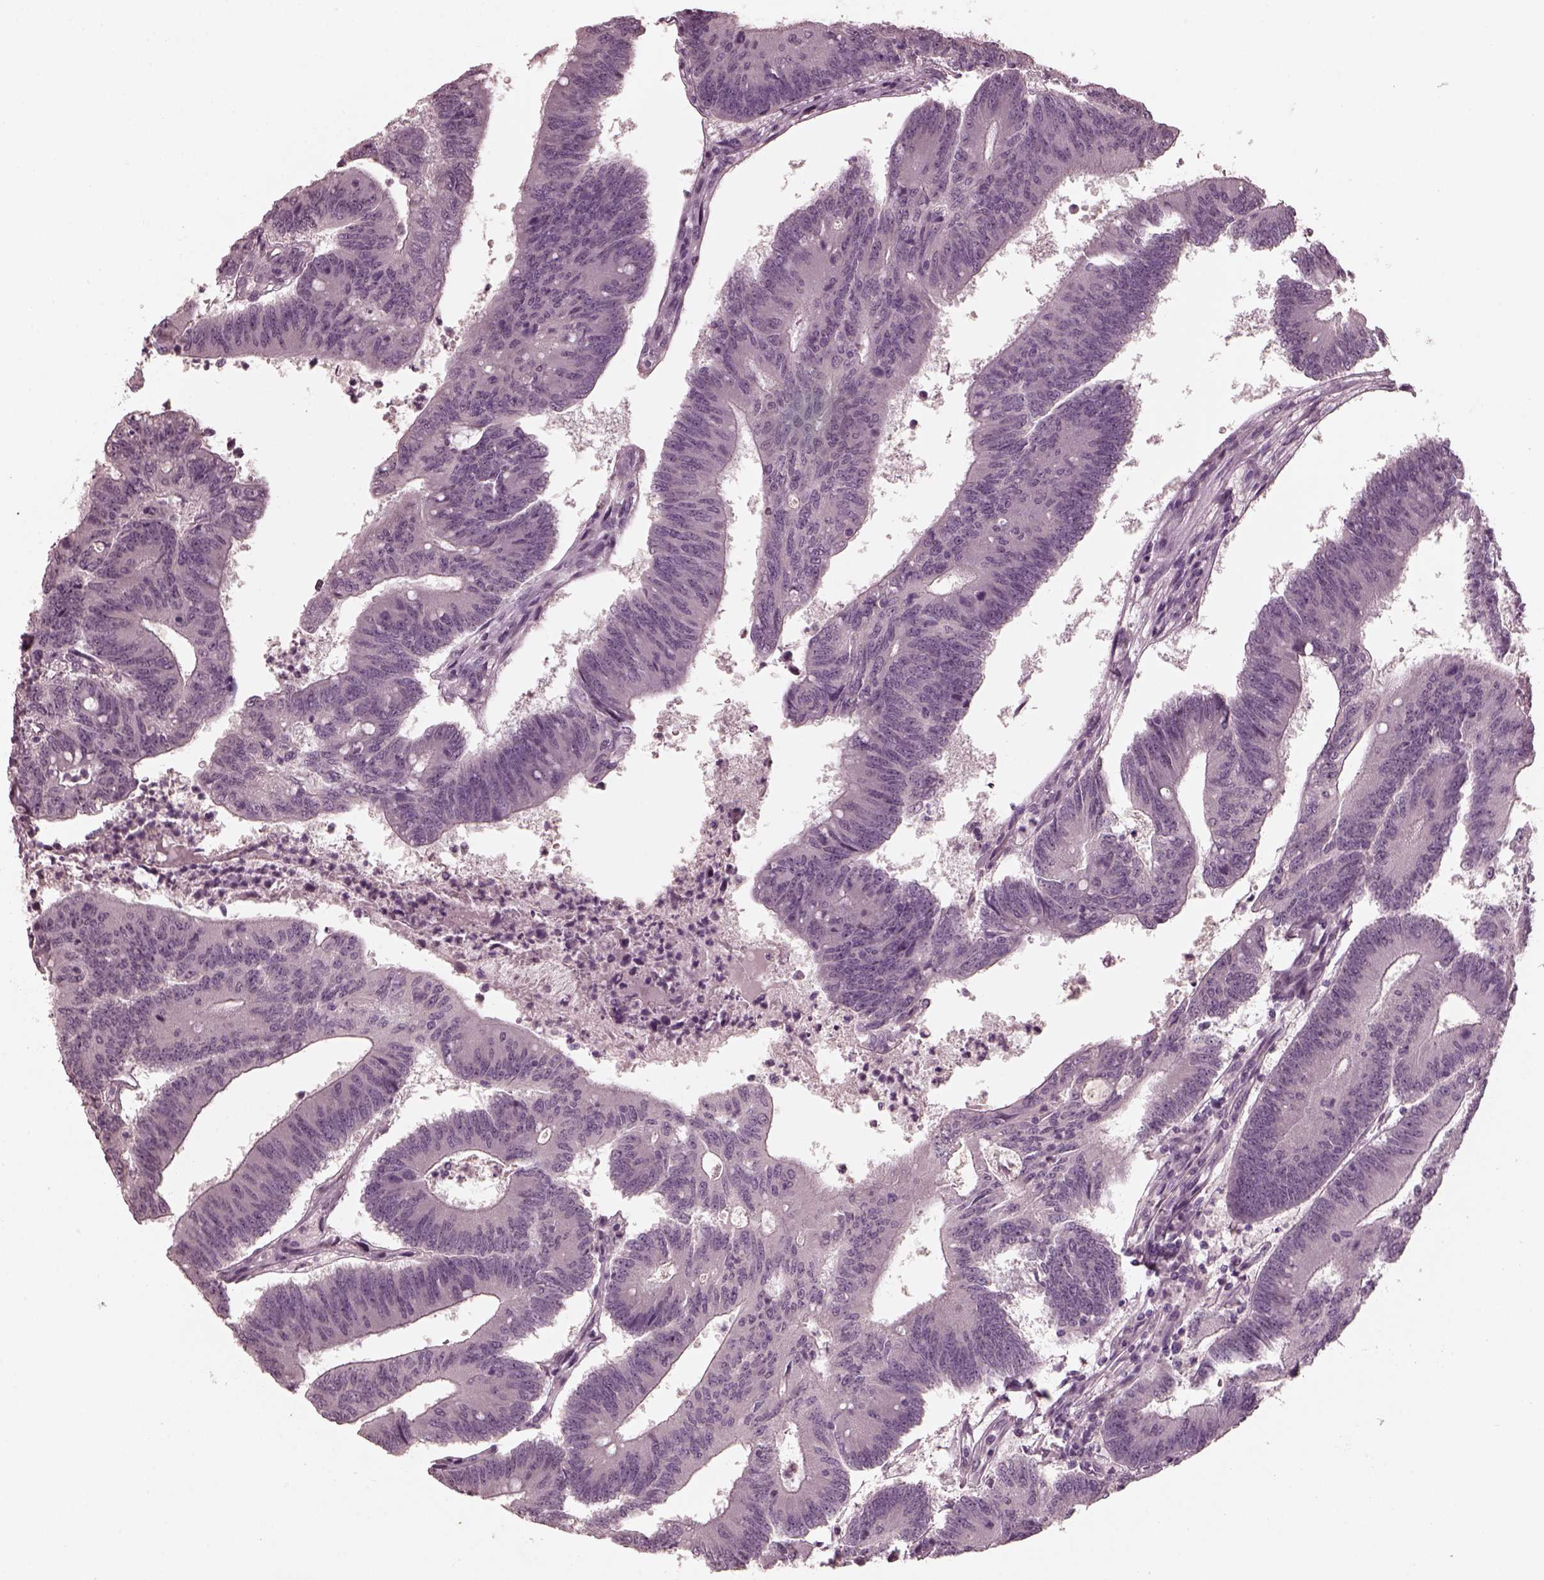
{"staining": {"intensity": "negative", "quantity": "none", "location": "none"}, "tissue": "colorectal cancer", "cell_type": "Tumor cells", "image_type": "cancer", "snomed": [{"axis": "morphology", "description": "Adenocarcinoma, NOS"}, {"axis": "topography", "description": "Colon"}], "caption": "This is an immunohistochemistry (IHC) photomicrograph of human colorectal adenocarcinoma. There is no positivity in tumor cells.", "gene": "RCVRN", "patient": {"sex": "female", "age": 70}}